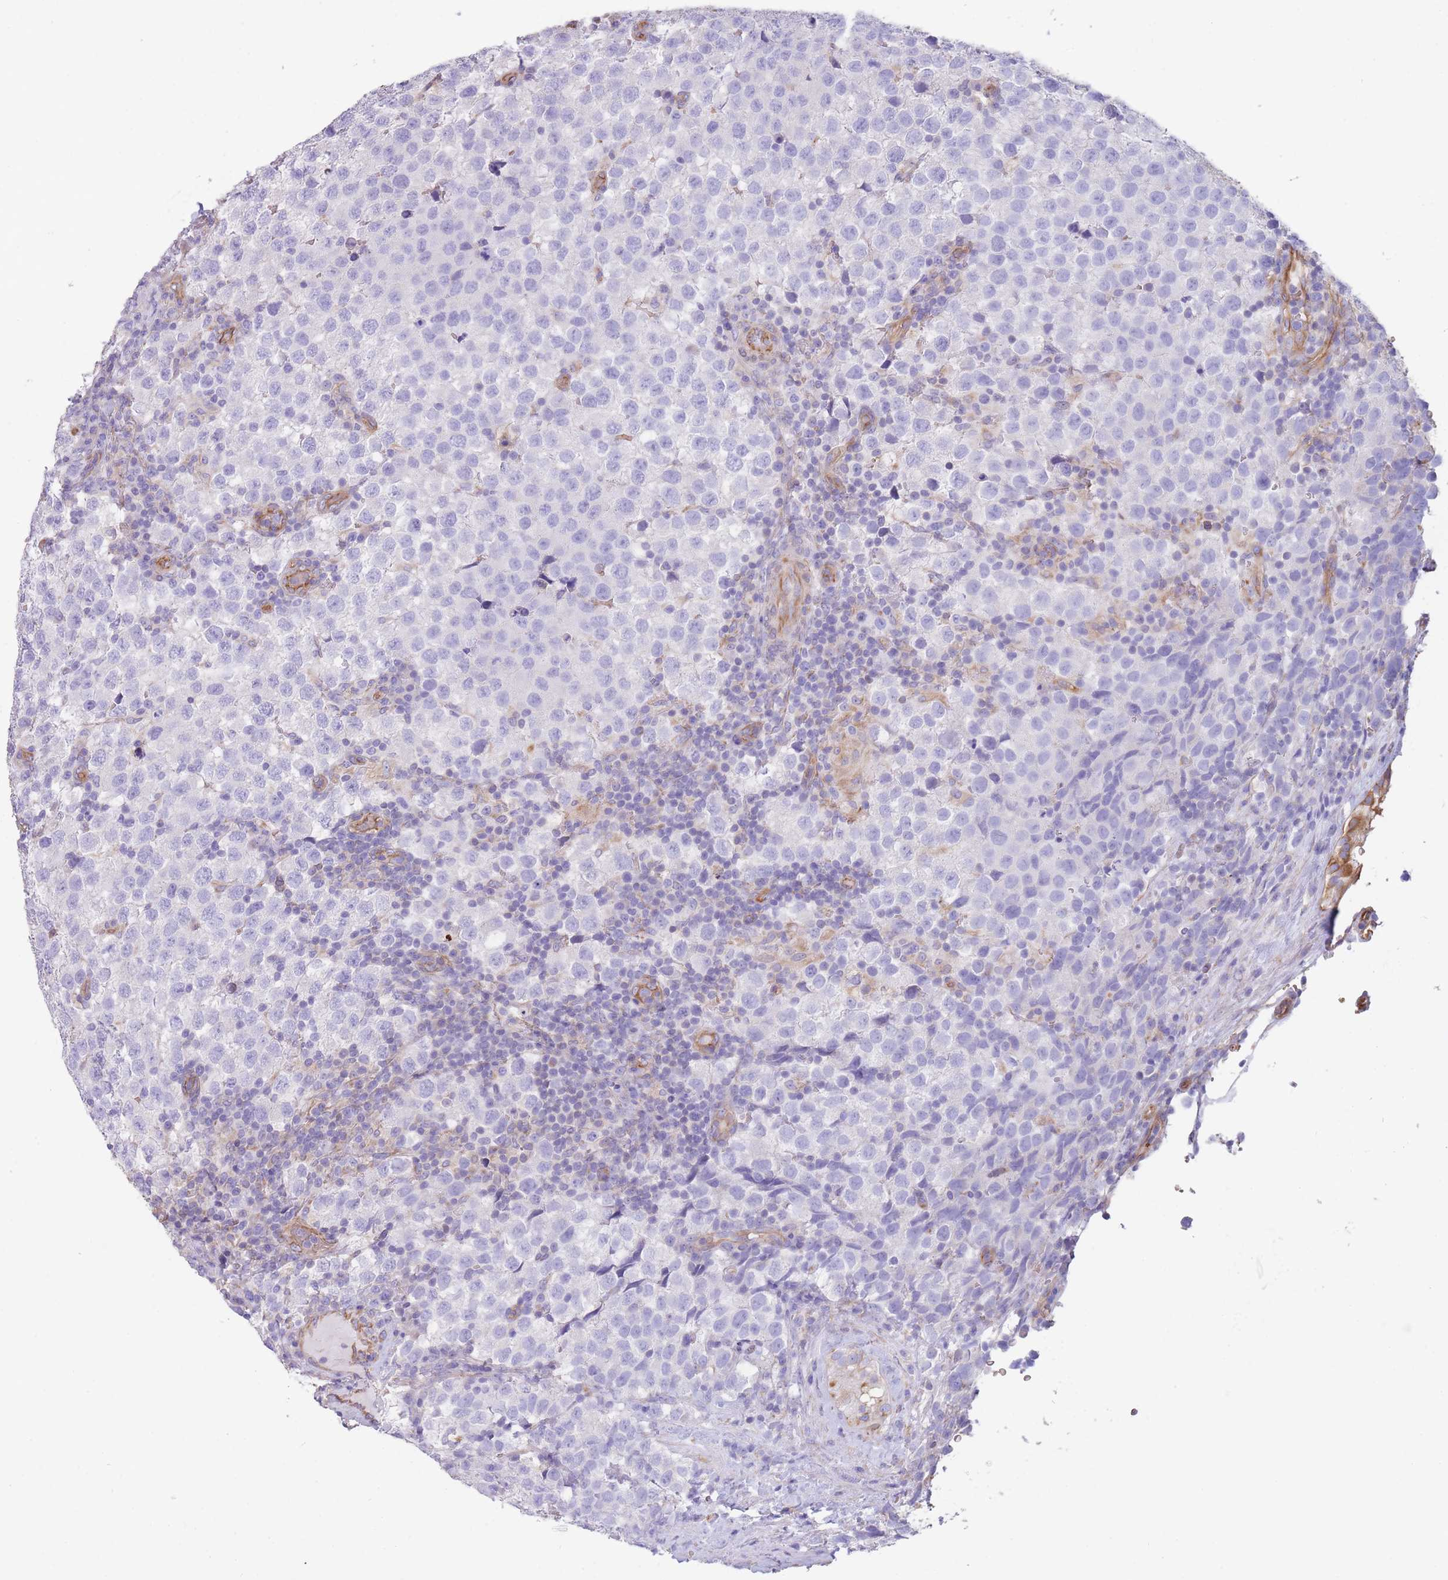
{"staining": {"intensity": "negative", "quantity": "none", "location": "none"}, "tissue": "testis cancer", "cell_type": "Tumor cells", "image_type": "cancer", "snomed": [{"axis": "morphology", "description": "Seminoma, NOS"}, {"axis": "topography", "description": "Testis"}], "caption": "This is a micrograph of immunohistochemistry staining of seminoma (testis), which shows no positivity in tumor cells.", "gene": "ANKRD53", "patient": {"sex": "male", "age": 34}}